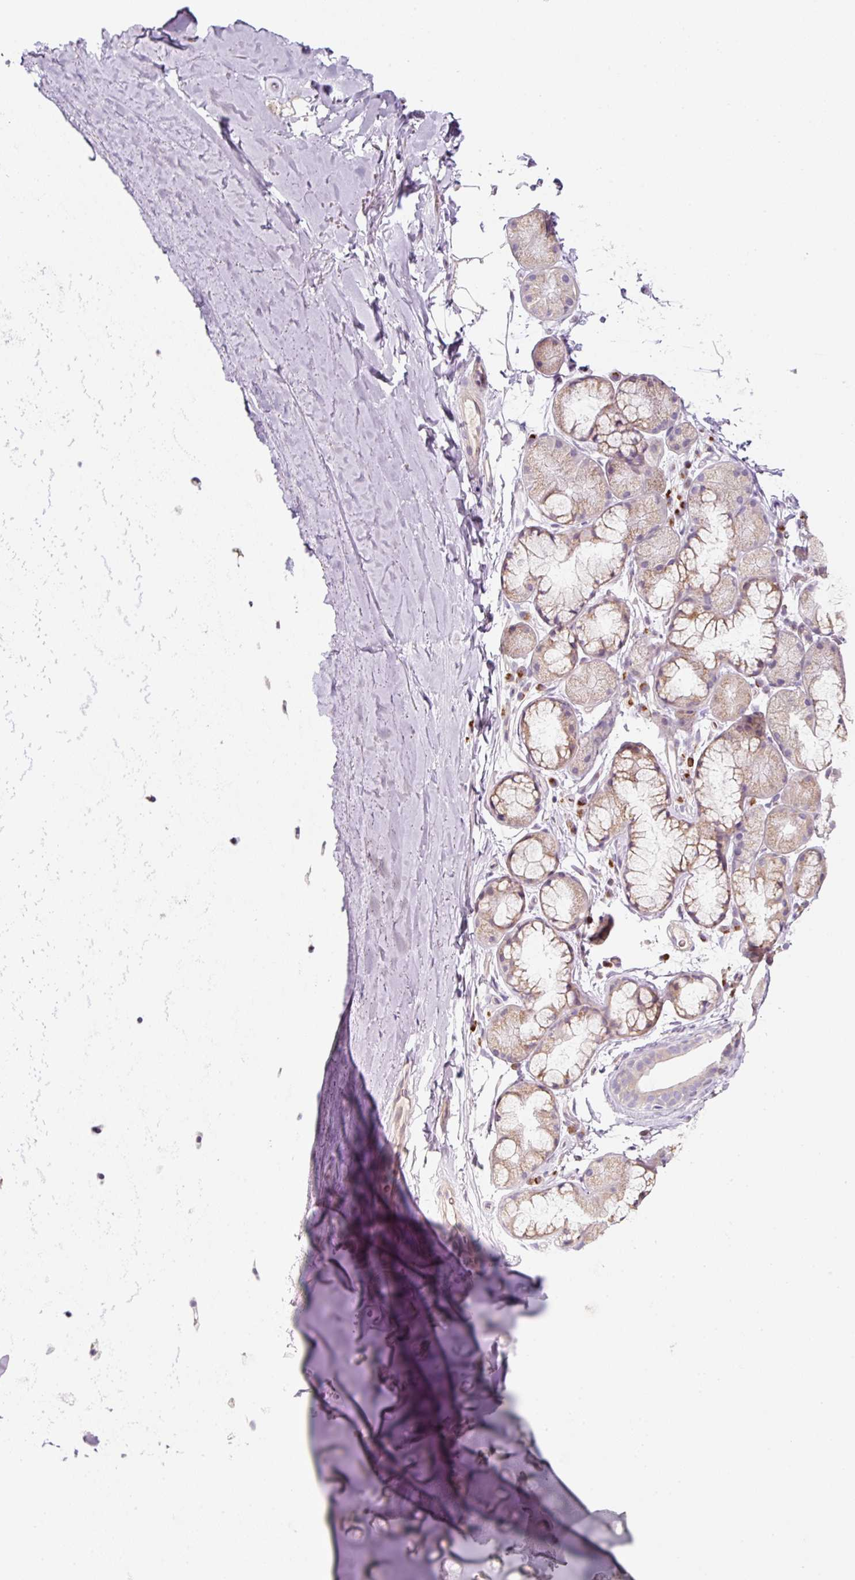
{"staining": {"intensity": "weak", "quantity": "<25%", "location": "cytoplasmic/membranous"}, "tissue": "soft tissue", "cell_type": "Chondrocytes", "image_type": "normal", "snomed": [{"axis": "morphology", "description": "Normal tissue, NOS"}, {"axis": "morphology", "description": "Squamous cell carcinoma, NOS"}, {"axis": "topography", "description": "Bronchus"}, {"axis": "topography", "description": "Lung"}], "caption": "IHC of unremarkable human soft tissue reveals no staining in chondrocytes.", "gene": "NBPF11", "patient": {"sex": "female", "age": 70}}